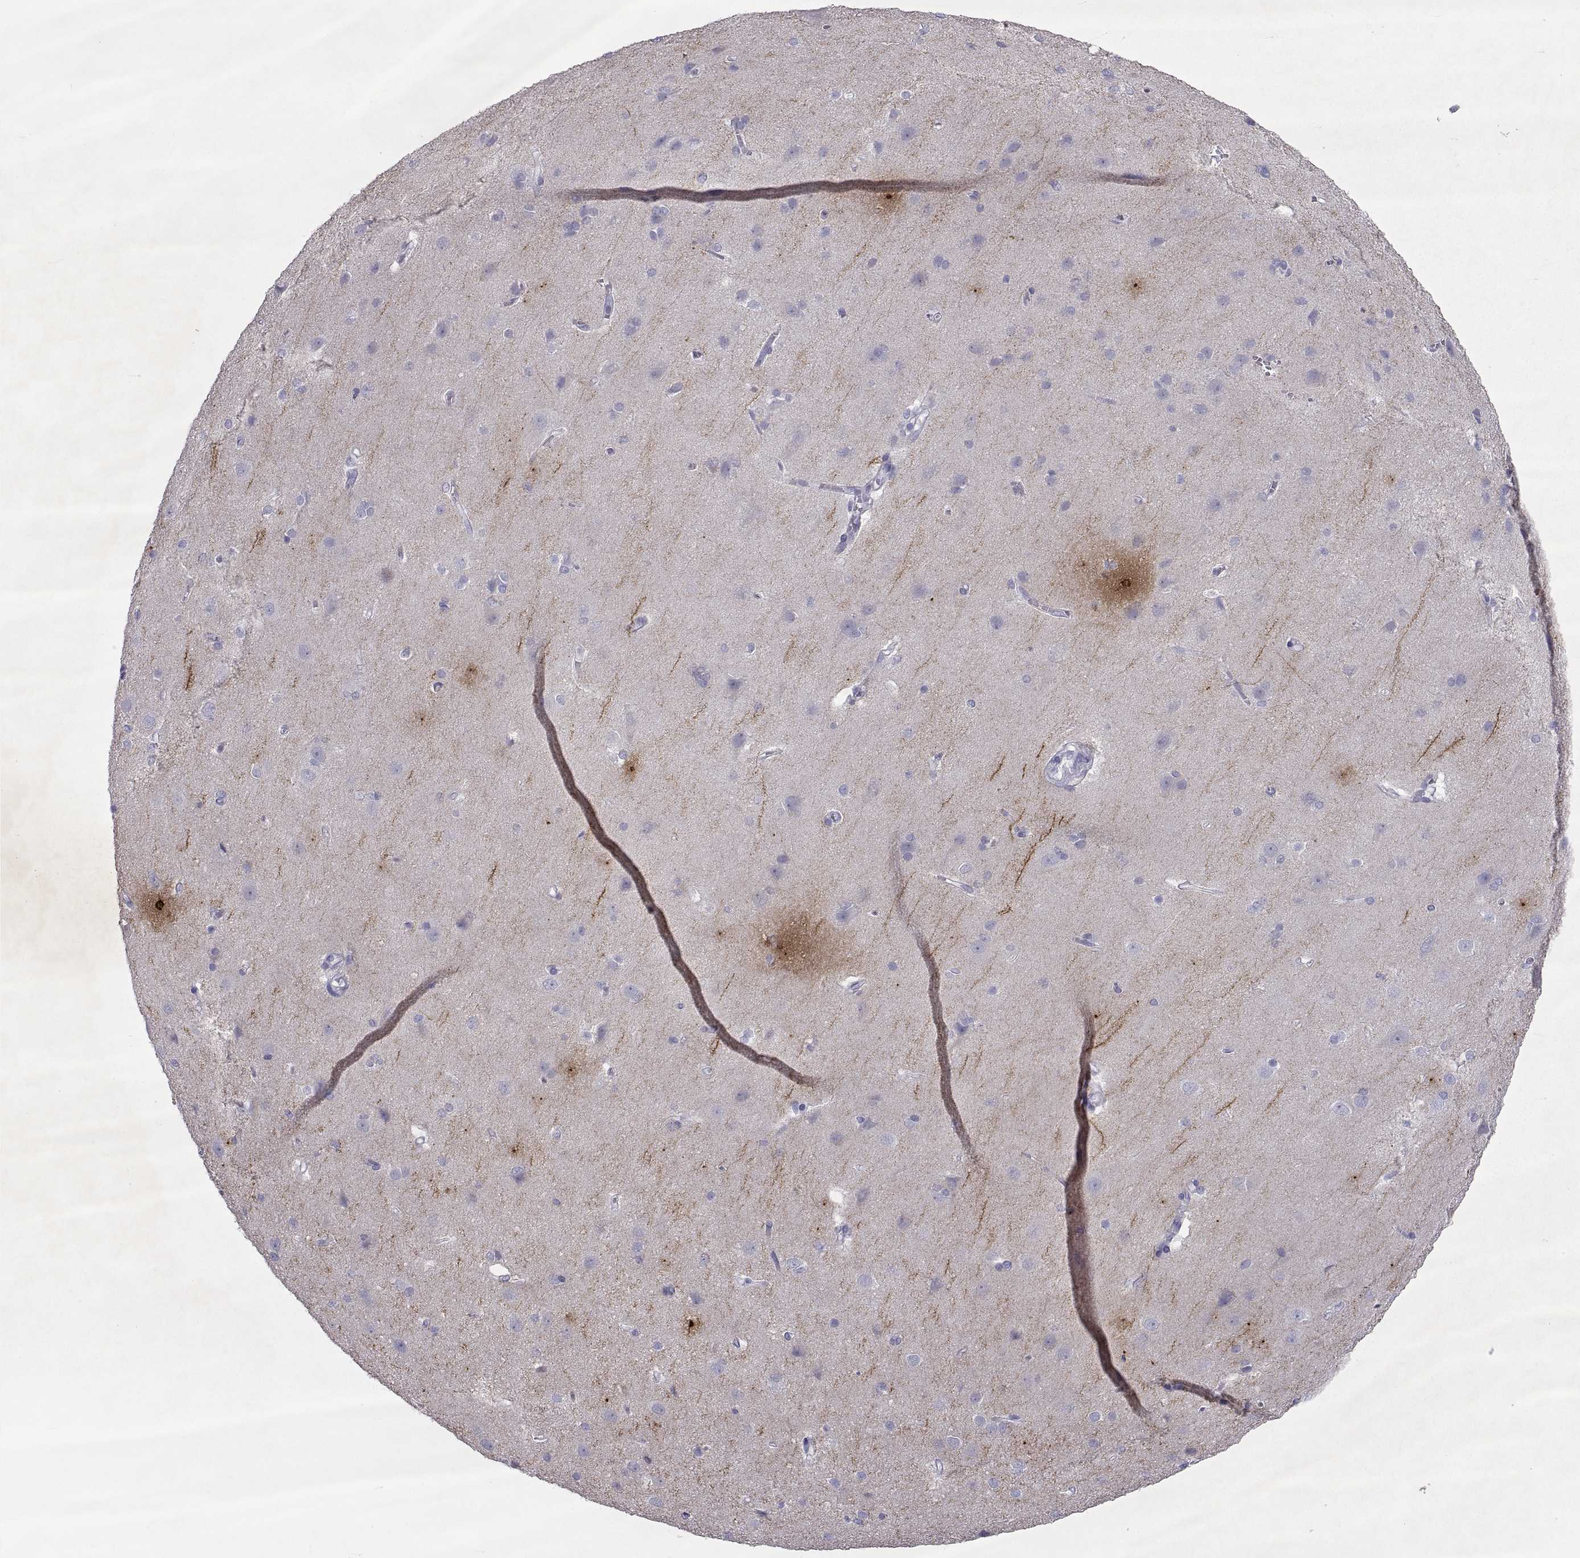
{"staining": {"intensity": "negative", "quantity": "none", "location": "none"}, "tissue": "cerebral cortex", "cell_type": "Endothelial cells", "image_type": "normal", "snomed": [{"axis": "morphology", "description": "Normal tissue, NOS"}, {"axis": "topography", "description": "Cerebral cortex"}], "caption": "A high-resolution histopathology image shows IHC staining of benign cerebral cortex, which exhibits no significant staining in endothelial cells.", "gene": "PCSK1N", "patient": {"sex": "male", "age": 37}}